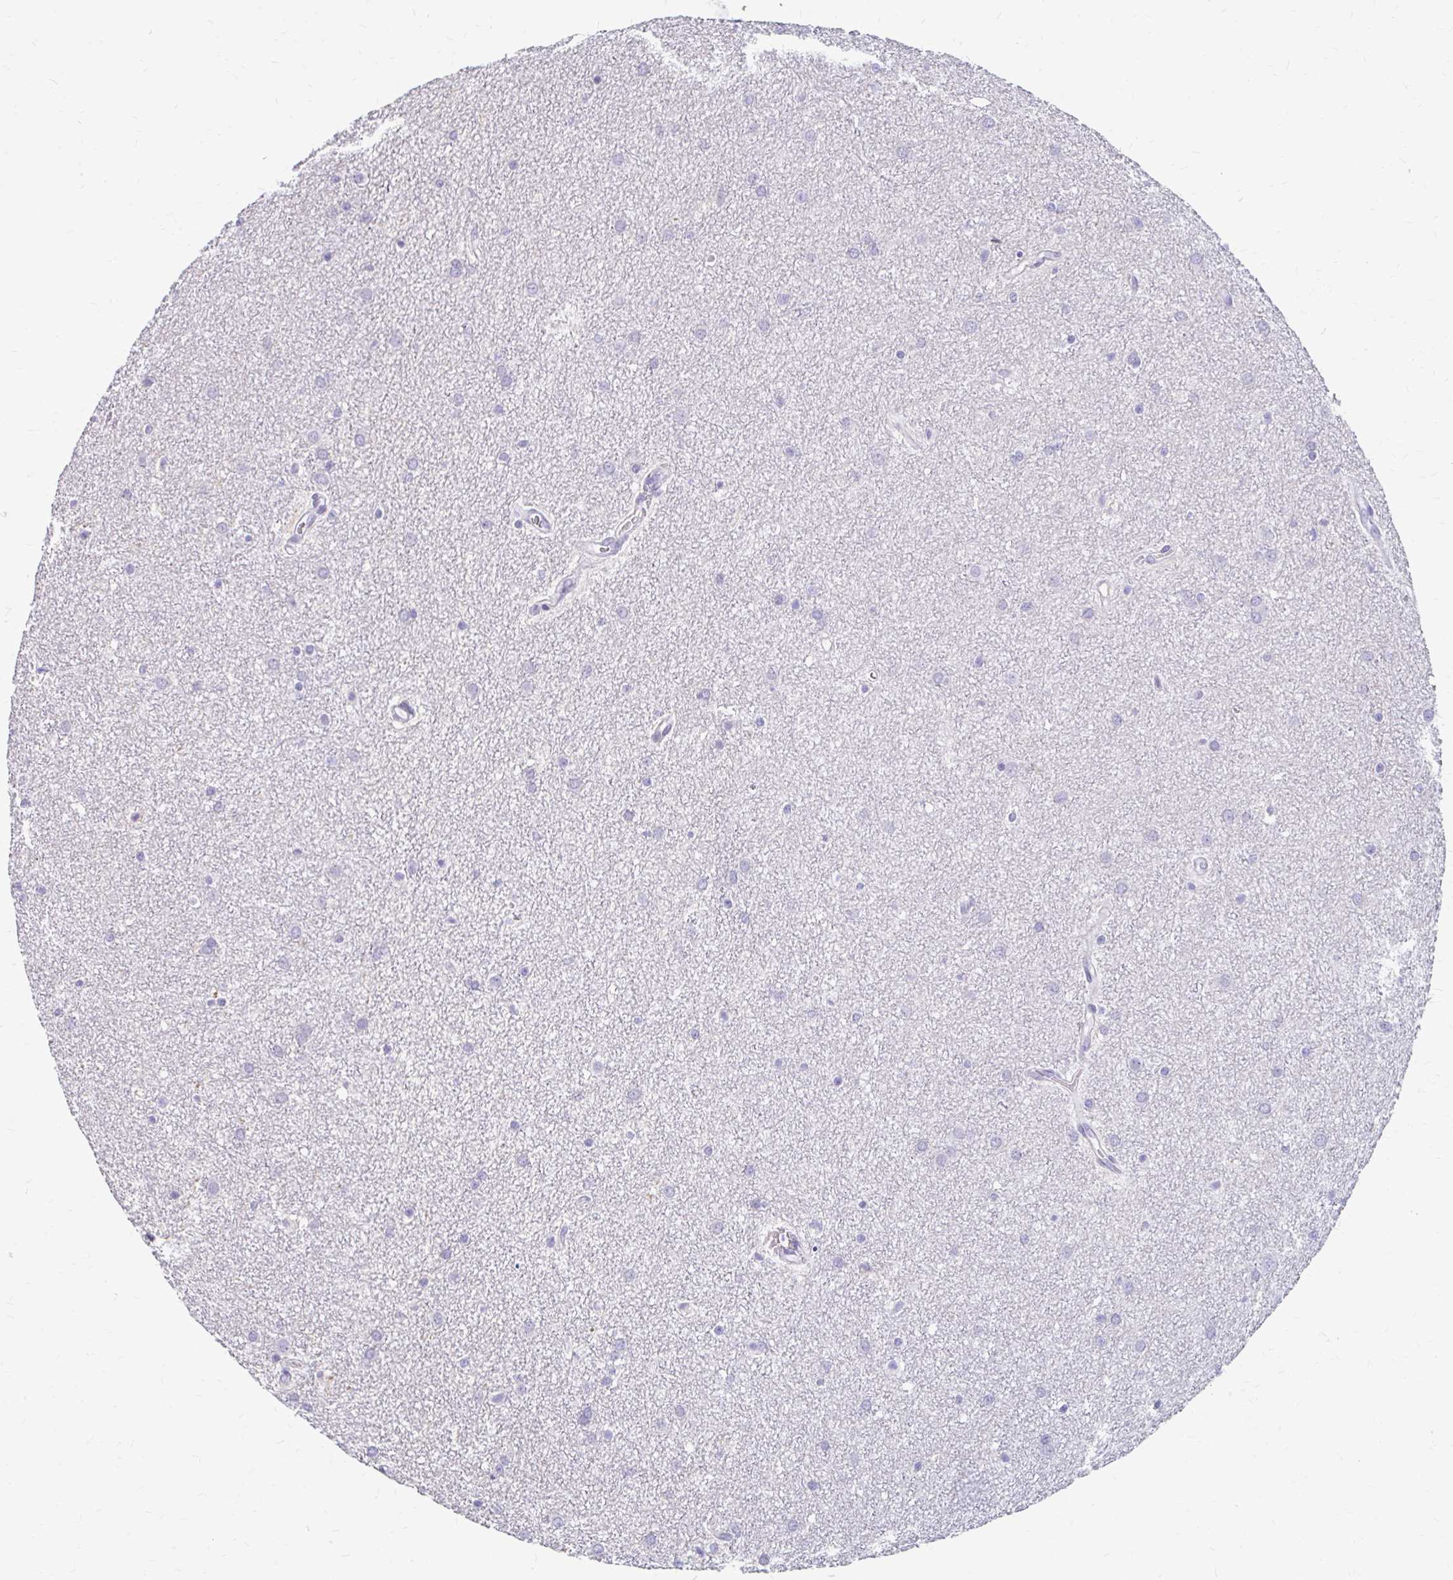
{"staining": {"intensity": "negative", "quantity": "none", "location": "none"}, "tissue": "glioma", "cell_type": "Tumor cells", "image_type": "cancer", "snomed": [{"axis": "morphology", "description": "Glioma, malignant, Low grade"}, {"axis": "topography", "description": "Cerebellum"}], "caption": "Tumor cells show no significant protein staining in glioma.", "gene": "RGS16", "patient": {"sex": "female", "age": 5}}